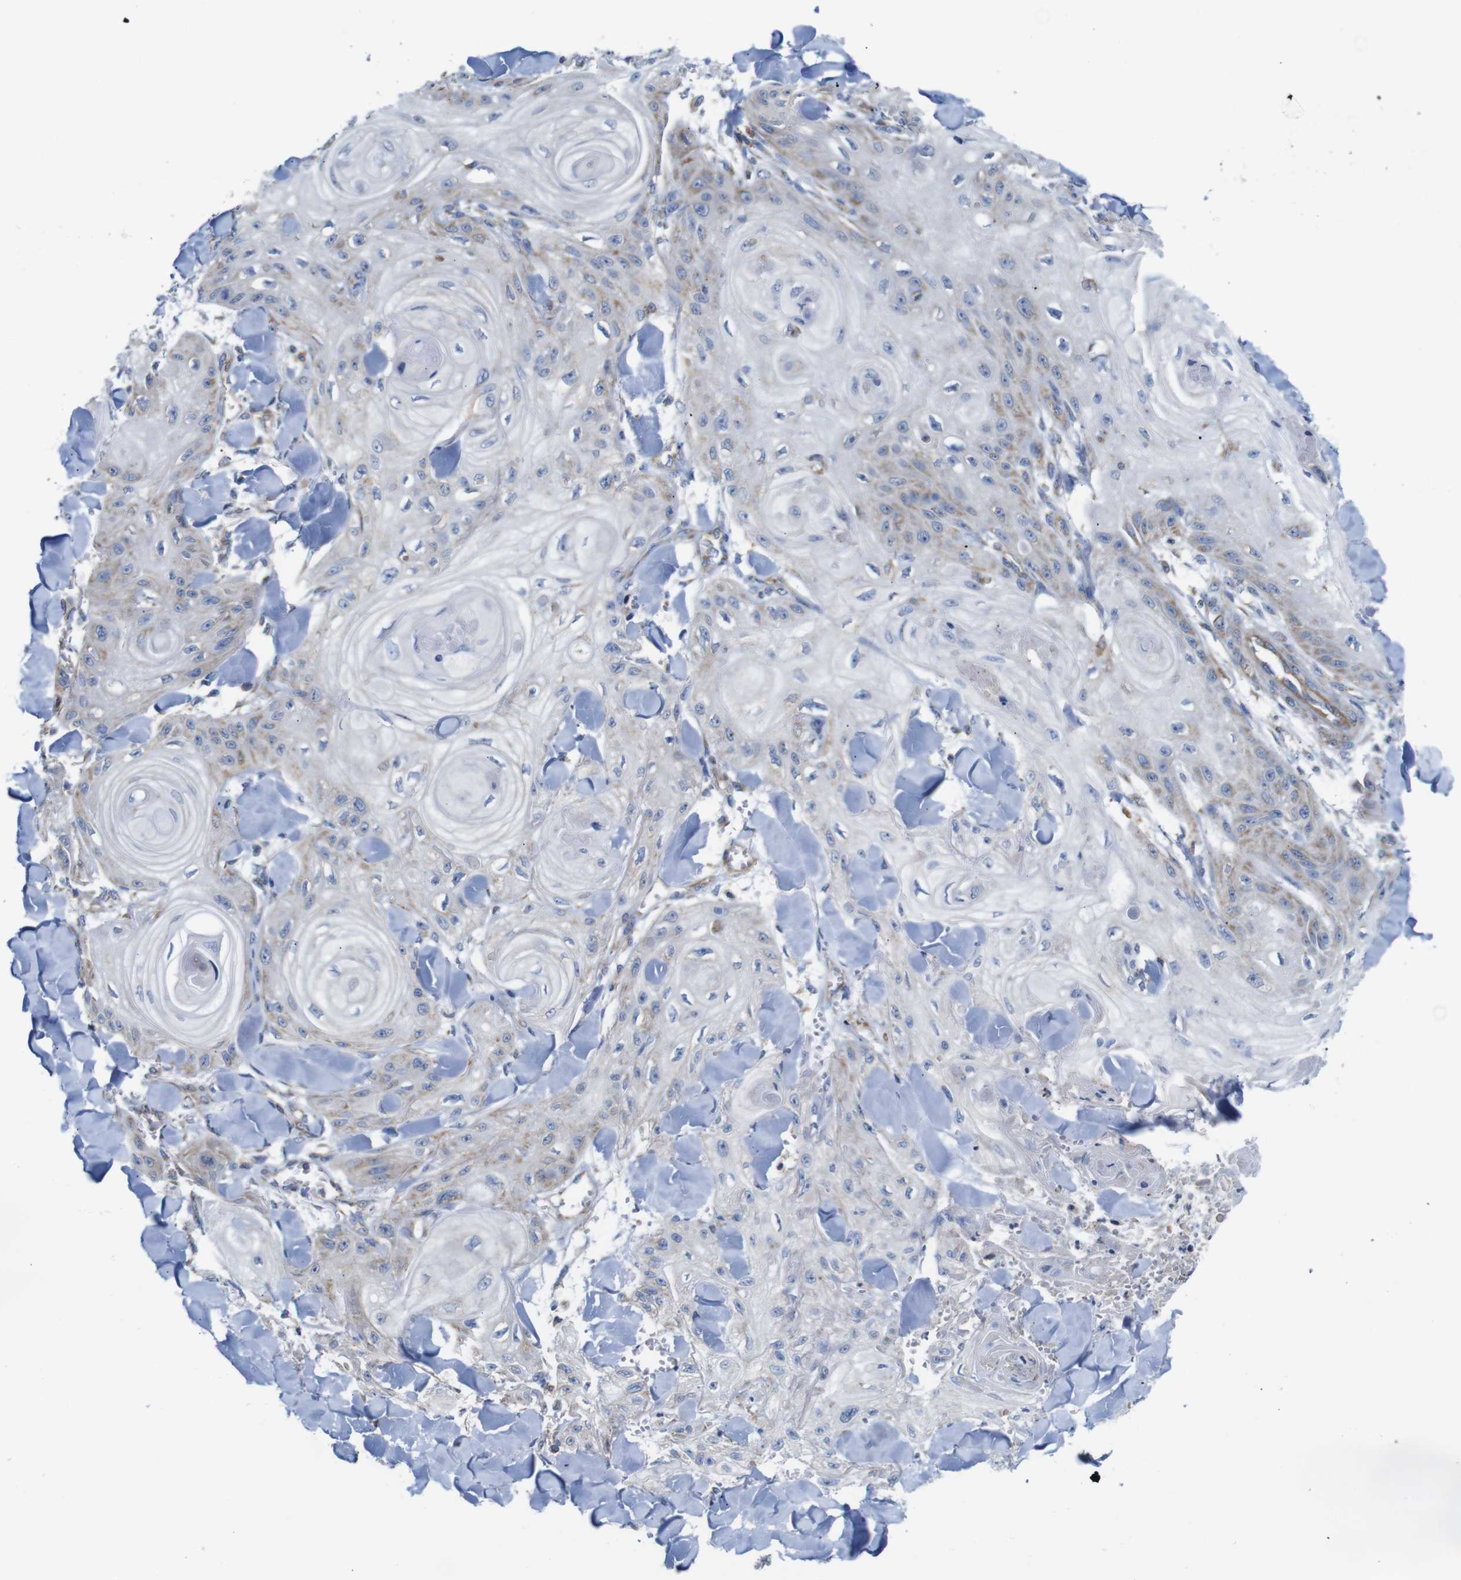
{"staining": {"intensity": "moderate", "quantity": "<25%", "location": "cytoplasmic/membranous"}, "tissue": "skin cancer", "cell_type": "Tumor cells", "image_type": "cancer", "snomed": [{"axis": "morphology", "description": "Squamous cell carcinoma, NOS"}, {"axis": "topography", "description": "Skin"}], "caption": "Tumor cells demonstrate low levels of moderate cytoplasmic/membranous expression in about <25% of cells in squamous cell carcinoma (skin).", "gene": "PDCD1LG2", "patient": {"sex": "male", "age": 74}}